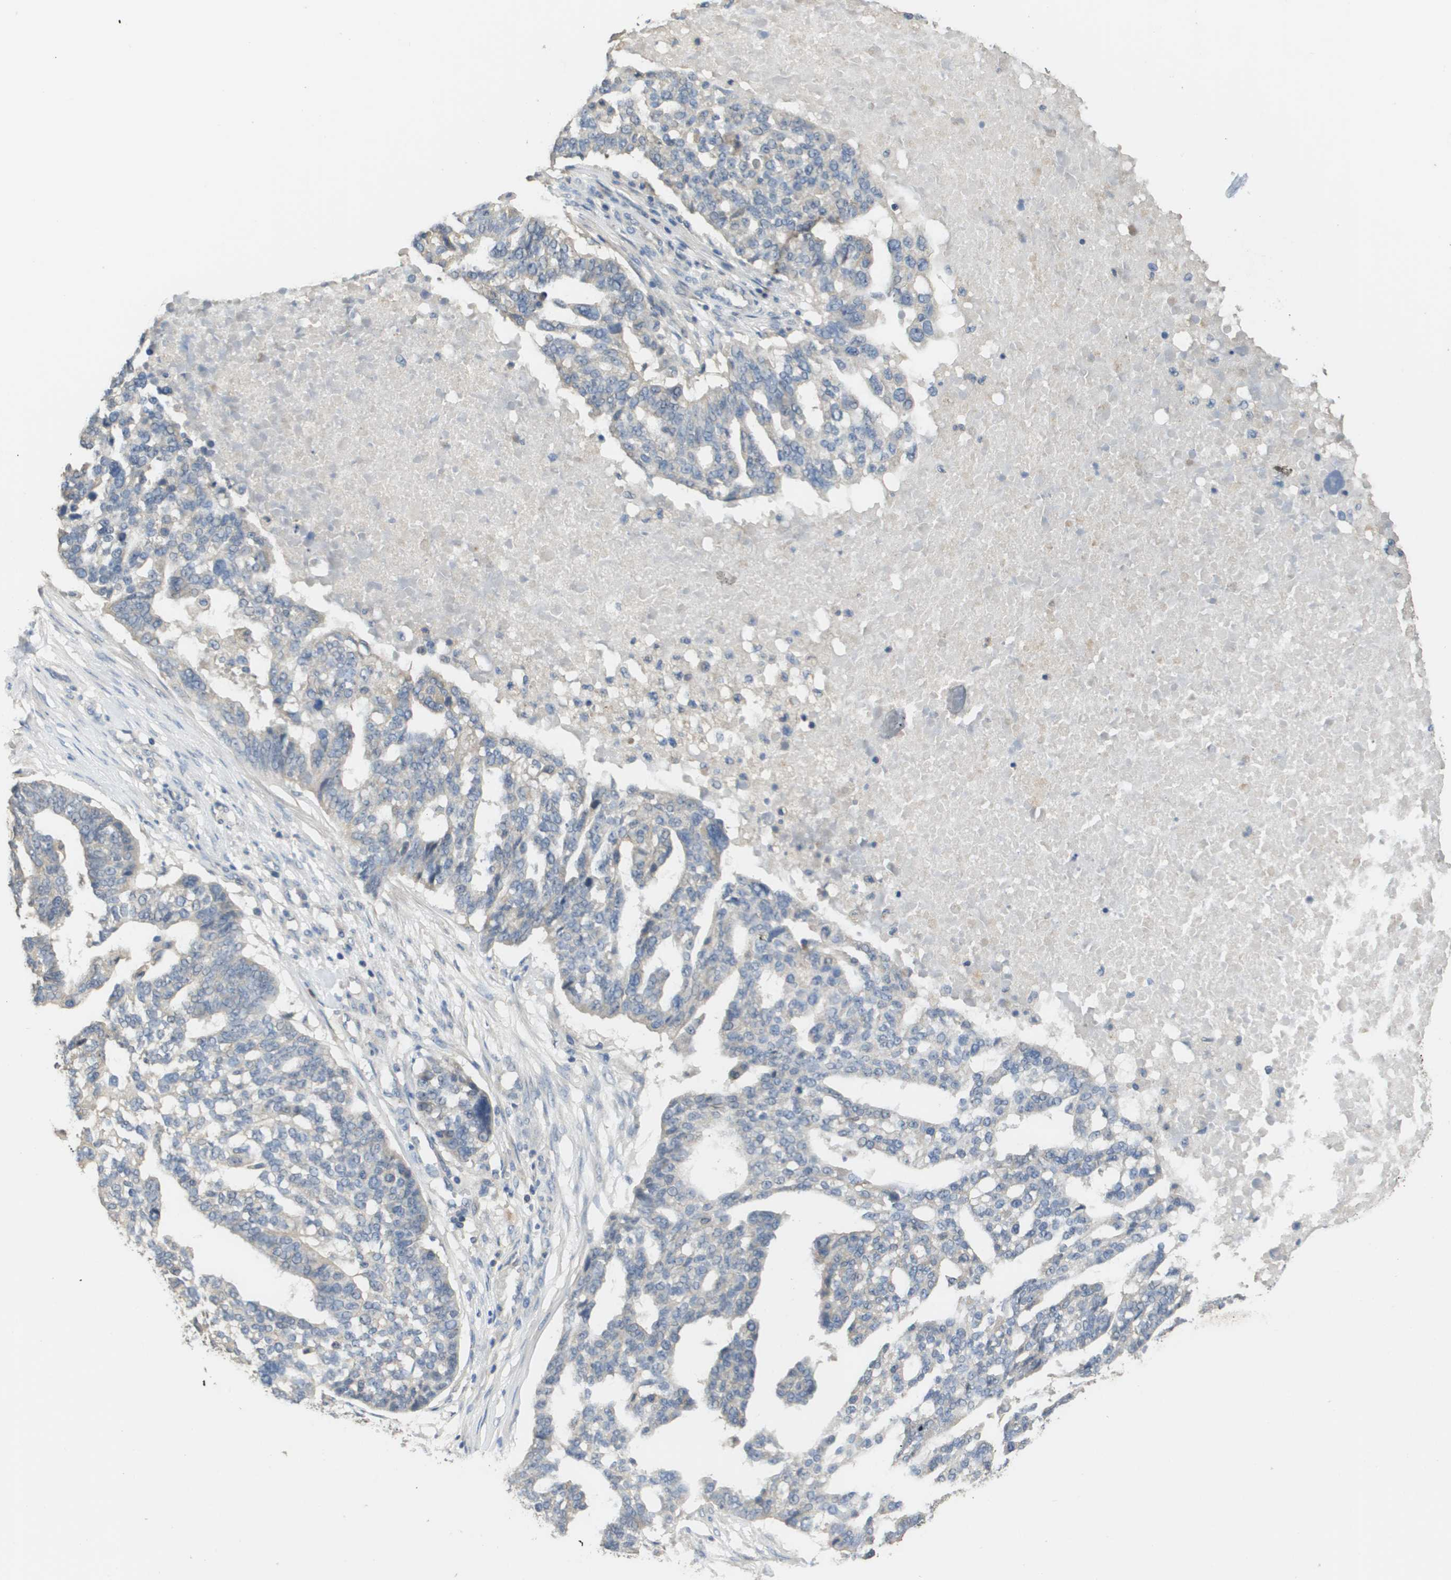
{"staining": {"intensity": "negative", "quantity": "none", "location": "none"}, "tissue": "ovarian cancer", "cell_type": "Tumor cells", "image_type": "cancer", "snomed": [{"axis": "morphology", "description": "Cystadenocarcinoma, serous, NOS"}, {"axis": "topography", "description": "Ovary"}], "caption": "Human serous cystadenocarcinoma (ovarian) stained for a protein using immunohistochemistry reveals no expression in tumor cells.", "gene": "RAB27B", "patient": {"sex": "female", "age": 59}}